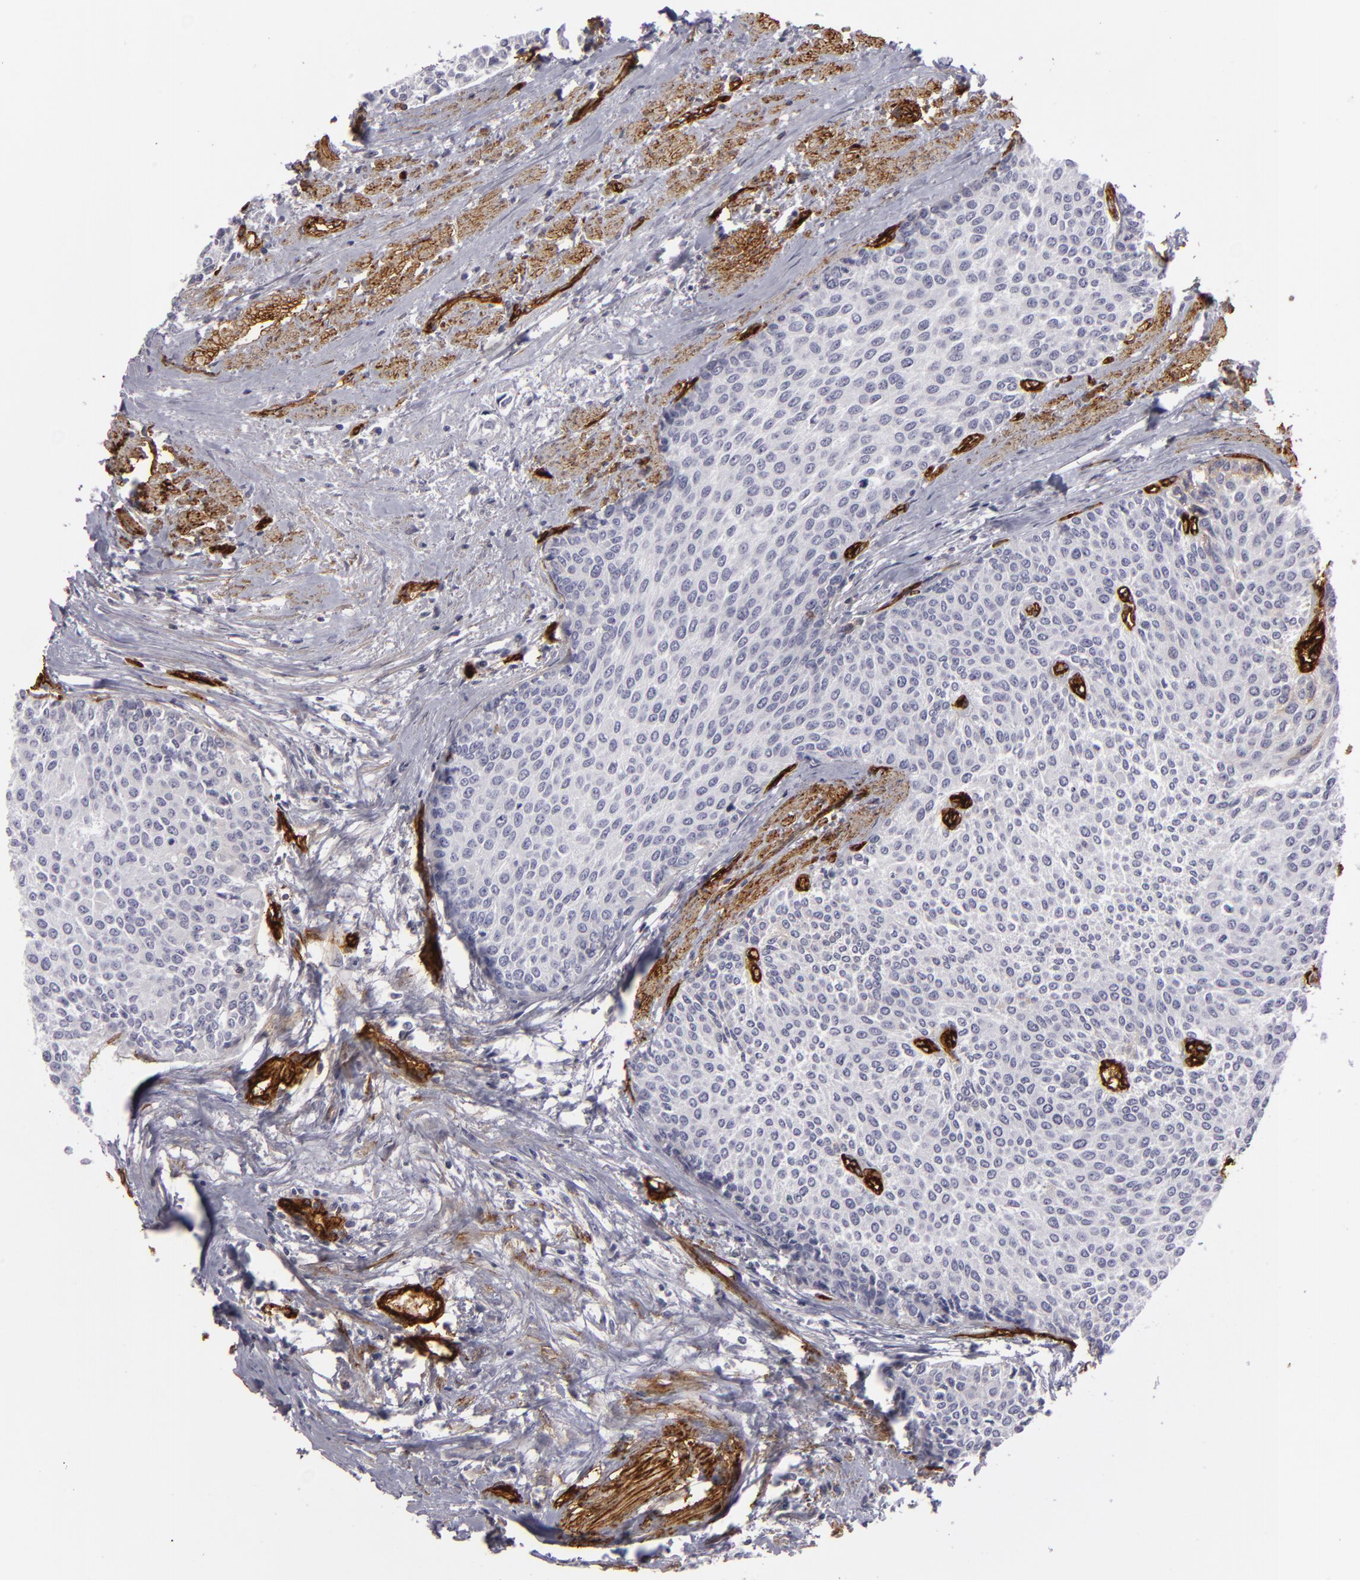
{"staining": {"intensity": "negative", "quantity": "none", "location": "none"}, "tissue": "urothelial cancer", "cell_type": "Tumor cells", "image_type": "cancer", "snomed": [{"axis": "morphology", "description": "Urothelial carcinoma, Low grade"}, {"axis": "topography", "description": "Urinary bladder"}], "caption": "Urothelial cancer was stained to show a protein in brown. There is no significant expression in tumor cells.", "gene": "MCAM", "patient": {"sex": "female", "age": 73}}